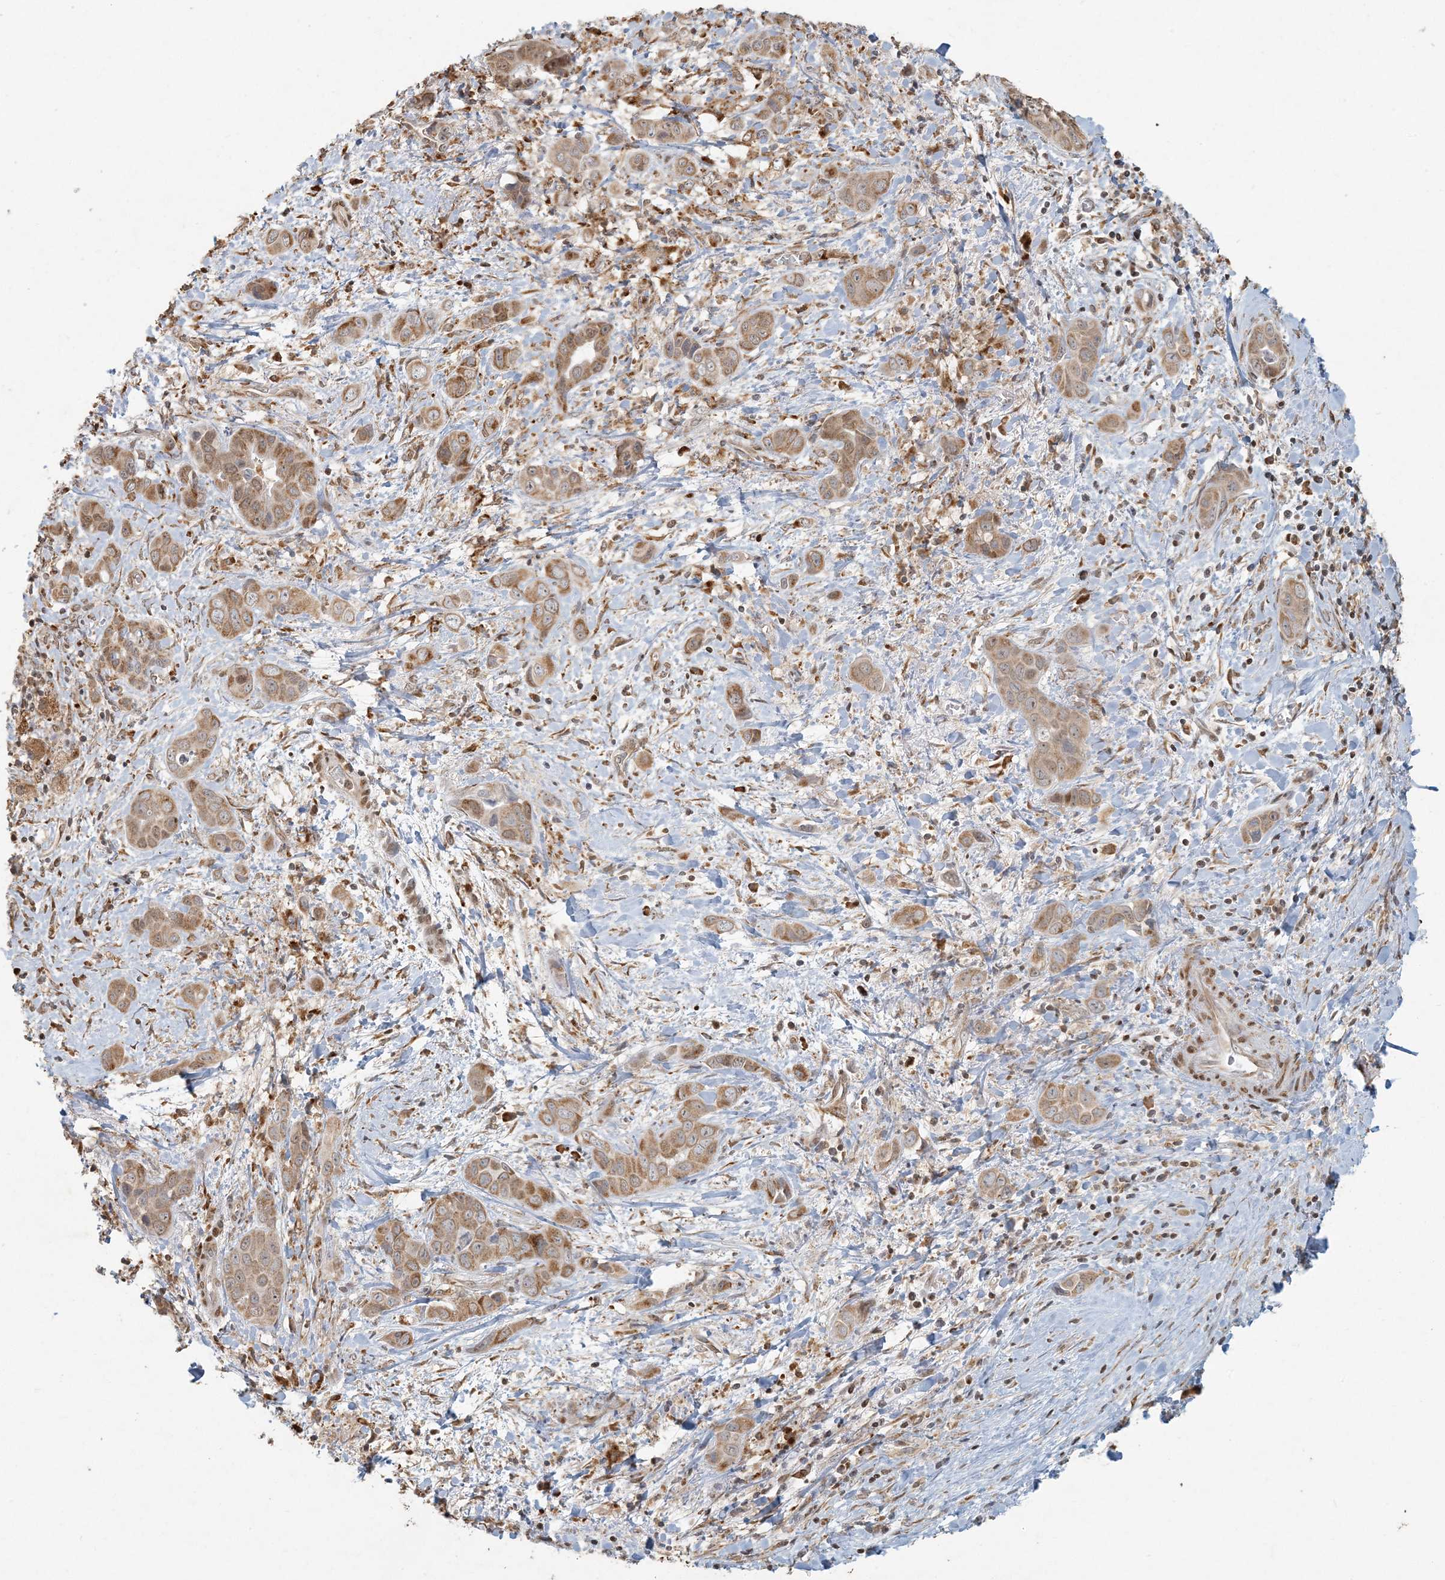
{"staining": {"intensity": "moderate", "quantity": ">75%", "location": "cytoplasmic/membranous,nuclear"}, "tissue": "liver cancer", "cell_type": "Tumor cells", "image_type": "cancer", "snomed": [{"axis": "morphology", "description": "Cholangiocarcinoma"}, {"axis": "topography", "description": "Liver"}], "caption": "Moderate cytoplasmic/membranous and nuclear staining for a protein is present in approximately >75% of tumor cells of liver cancer using immunohistochemistry (IHC).", "gene": "AK9", "patient": {"sex": "female", "age": 52}}